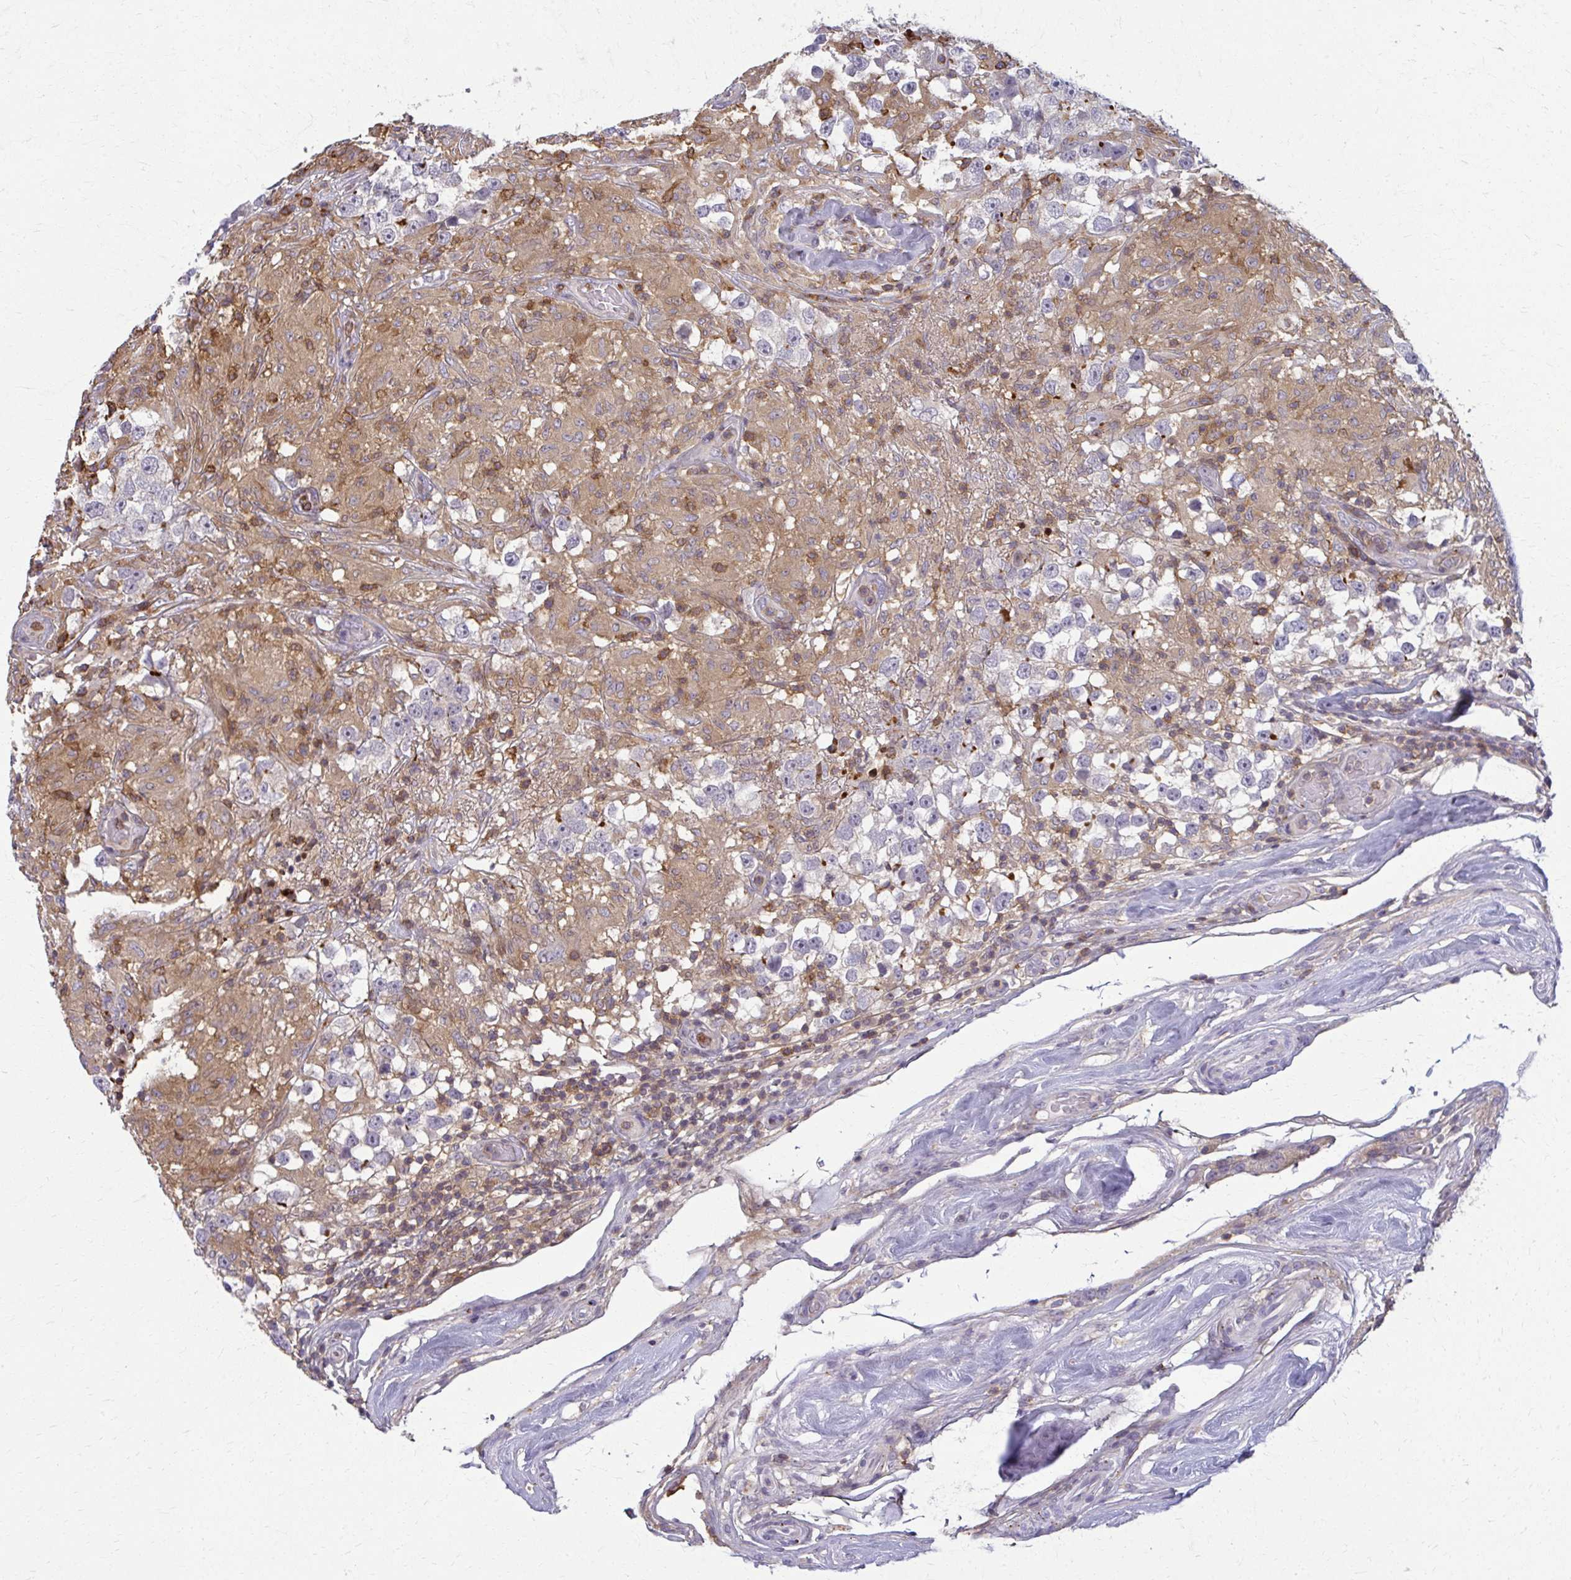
{"staining": {"intensity": "negative", "quantity": "none", "location": "none"}, "tissue": "testis cancer", "cell_type": "Tumor cells", "image_type": "cancer", "snomed": [{"axis": "morphology", "description": "Seminoma, NOS"}, {"axis": "topography", "description": "Testis"}], "caption": "The image displays no staining of tumor cells in testis seminoma.", "gene": "AP5M1", "patient": {"sex": "male", "age": 46}}